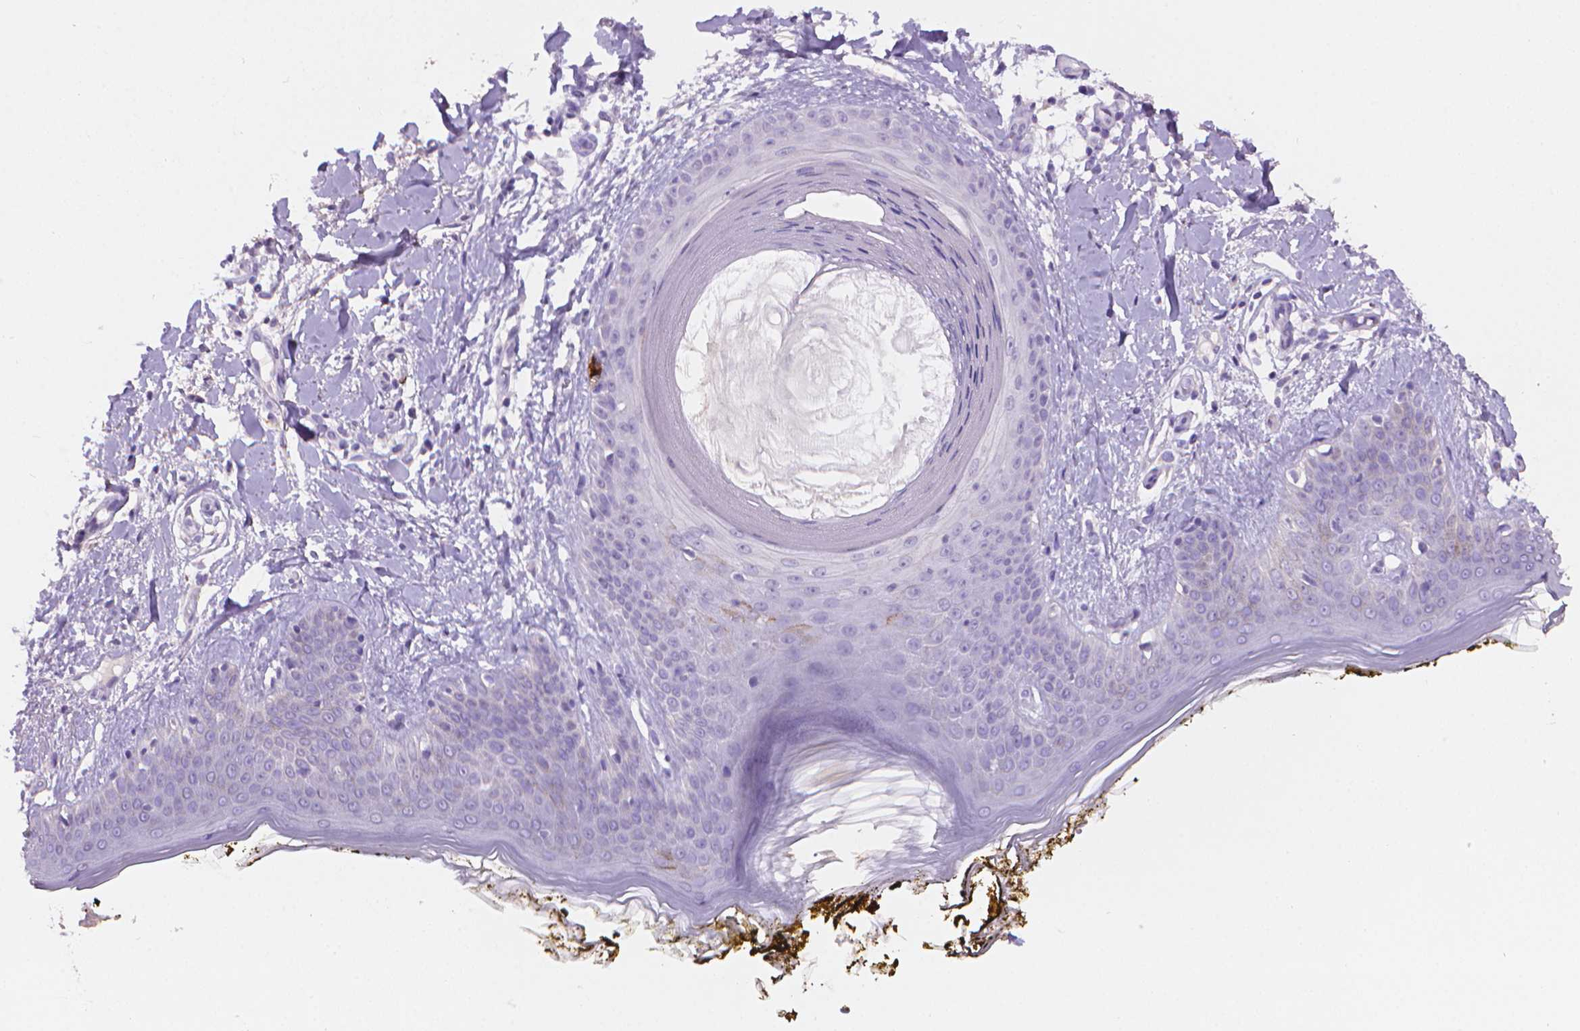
{"staining": {"intensity": "negative", "quantity": "none", "location": "none"}, "tissue": "skin", "cell_type": "Fibroblasts", "image_type": "normal", "snomed": [{"axis": "morphology", "description": "Normal tissue, NOS"}, {"axis": "topography", "description": "Skin"}], "caption": "IHC histopathology image of unremarkable skin stained for a protein (brown), which demonstrates no expression in fibroblasts. (Brightfield microscopy of DAB (3,3'-diaminobenzidine) immunohistochemistry (IHC) at high magnification).", "gene": "MUC1", "patient": {"sex": "female", "age": 34}}